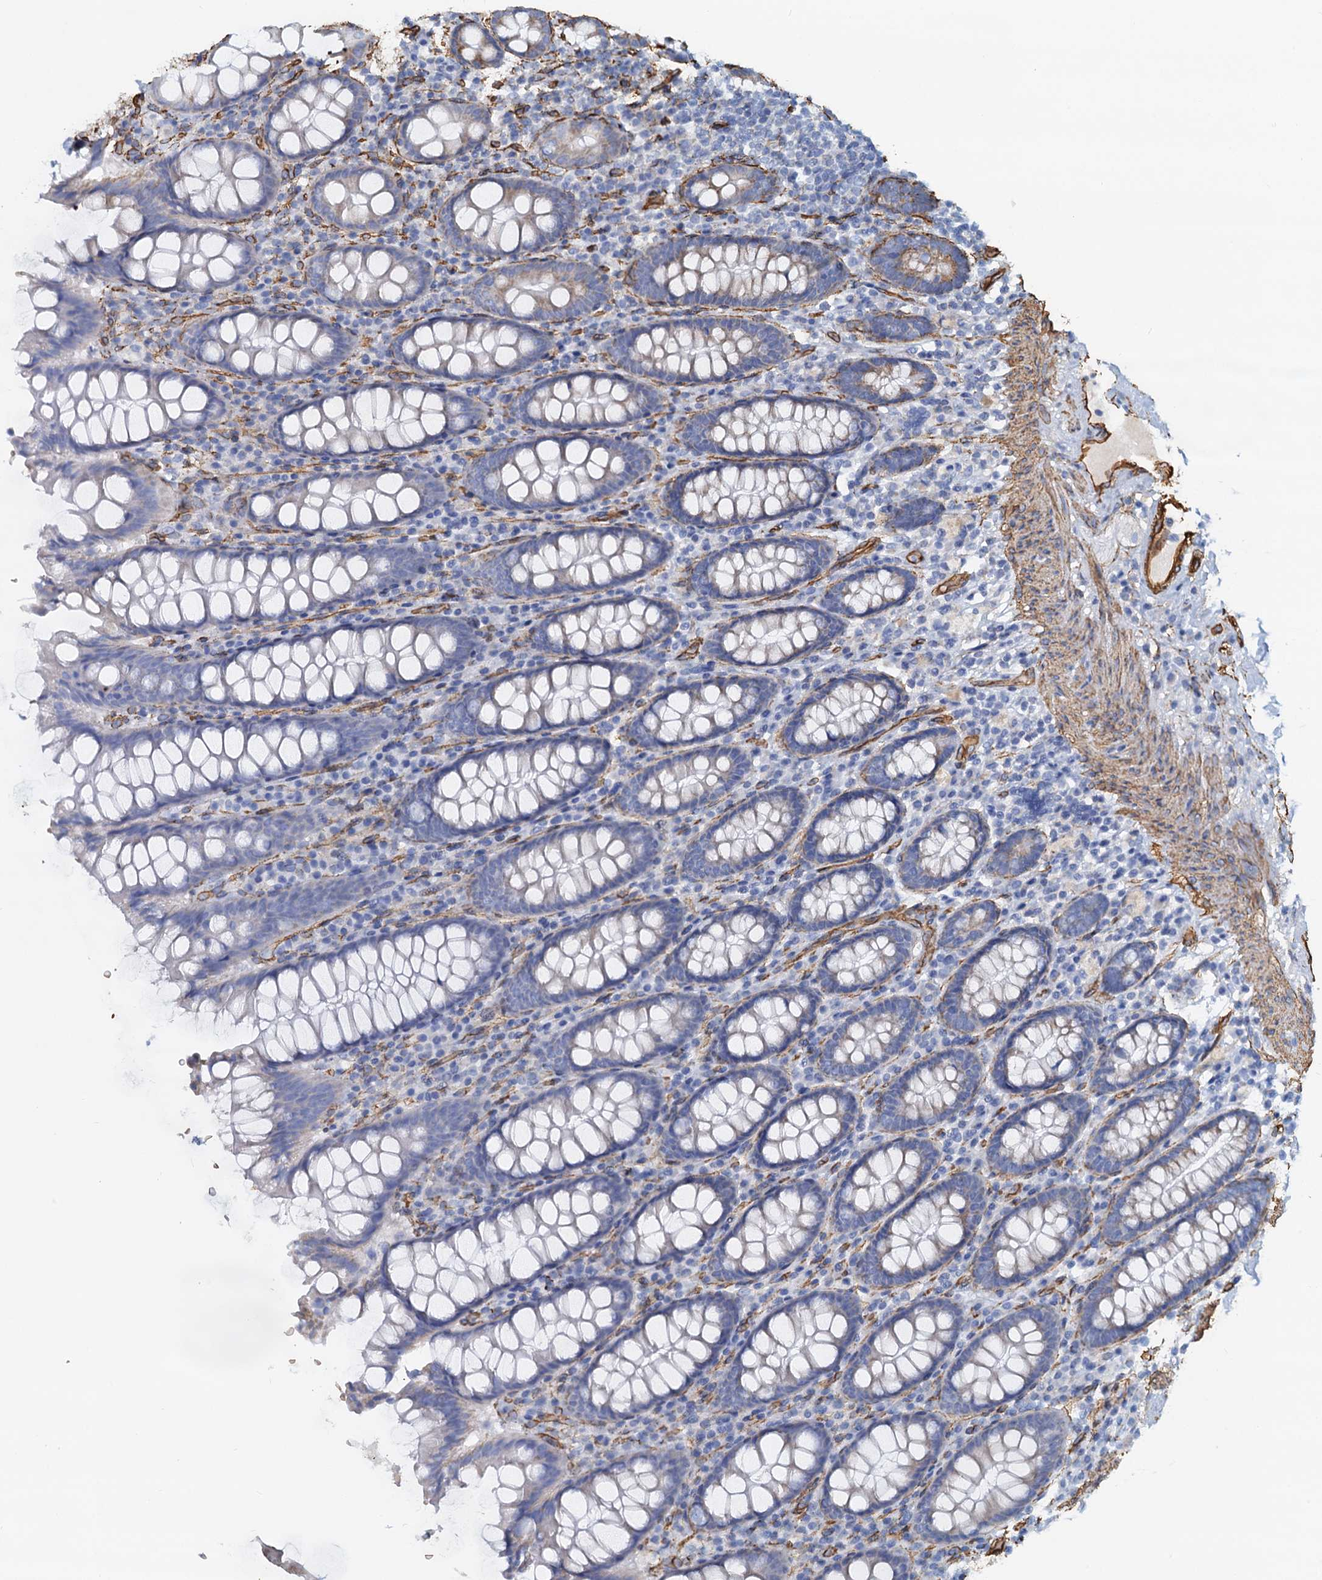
{"staining": {"intensity": "moderate", "quantity": ">75%", "location": "cytoplasmic/membranous"}, "tissue": "colon", "cell_type": "Endothelial cells", "image_type": "normal", "snomed": [{"axis": "morphology", "description": "Normal tissue, NOS"}, {"axis": "topography", "description": "Colon"}], "caption": "DAB immunohistochemical staining of benign human colon demonstrates moderate cytoplasmic/membranous protein positivity in about >75% of endothelial cells.", "gene": "DGKG", "patient": {"sex": "female", "age": 79}}